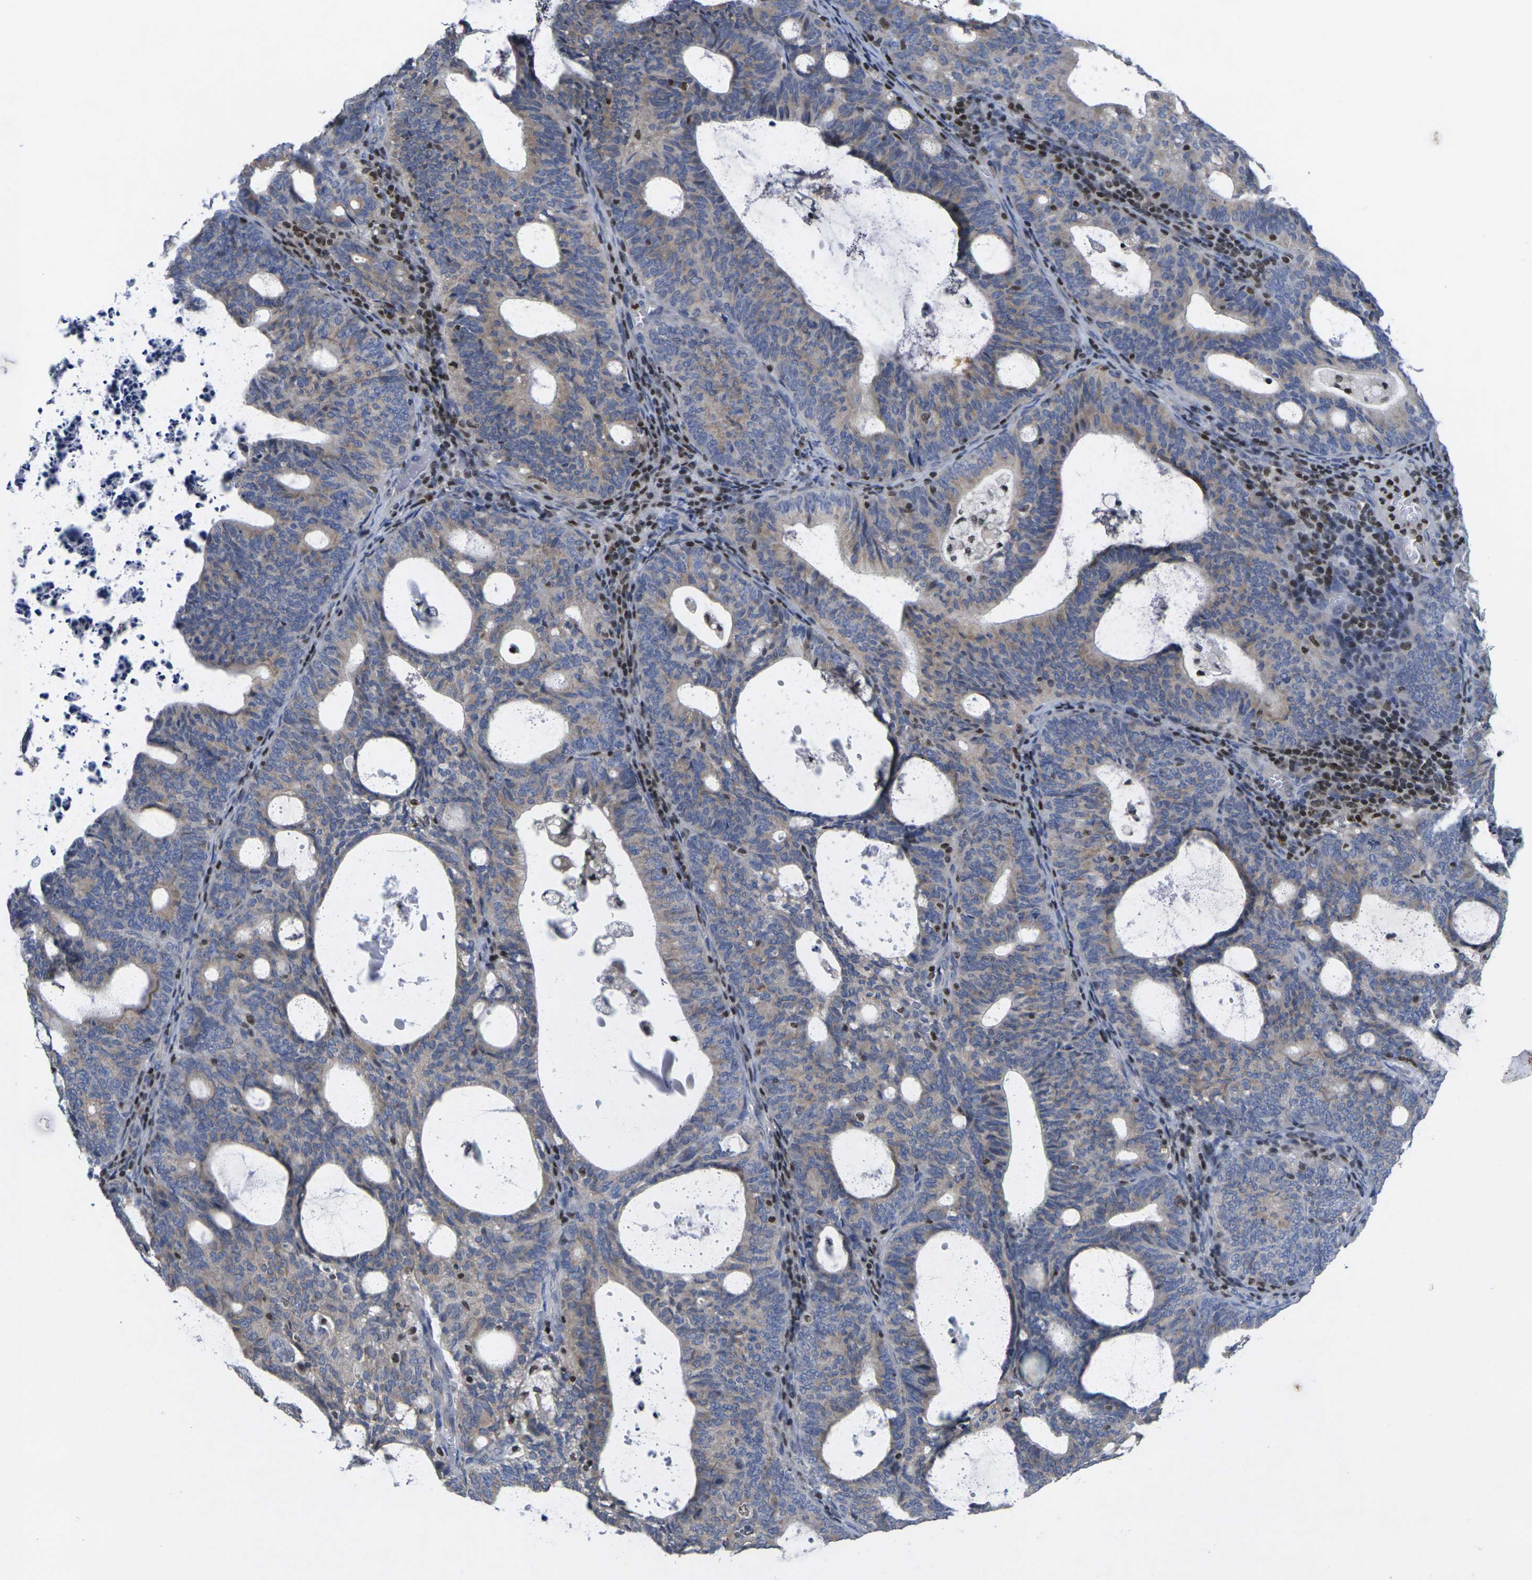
{"staining": {"intensity": "weak", "quantity": "25%-75%", "location": "cytoplasmic/membranous"}, "tissue": "endometrial cancer", "cell_type": "Tumor cells", "image_type": "cancer", "snomed": [{"axis": "morphology", "description": "Adenocarcinoma, NOS"}, {"axis": "topography", "description": "Uterus"}], "caption": "Human endometrial cancer (adenocarcinoma) stained with a protein marker displays weak staining in tumor cells.", "gene": "IKZF1", "patient": {"sex": "female", "age": 83}}